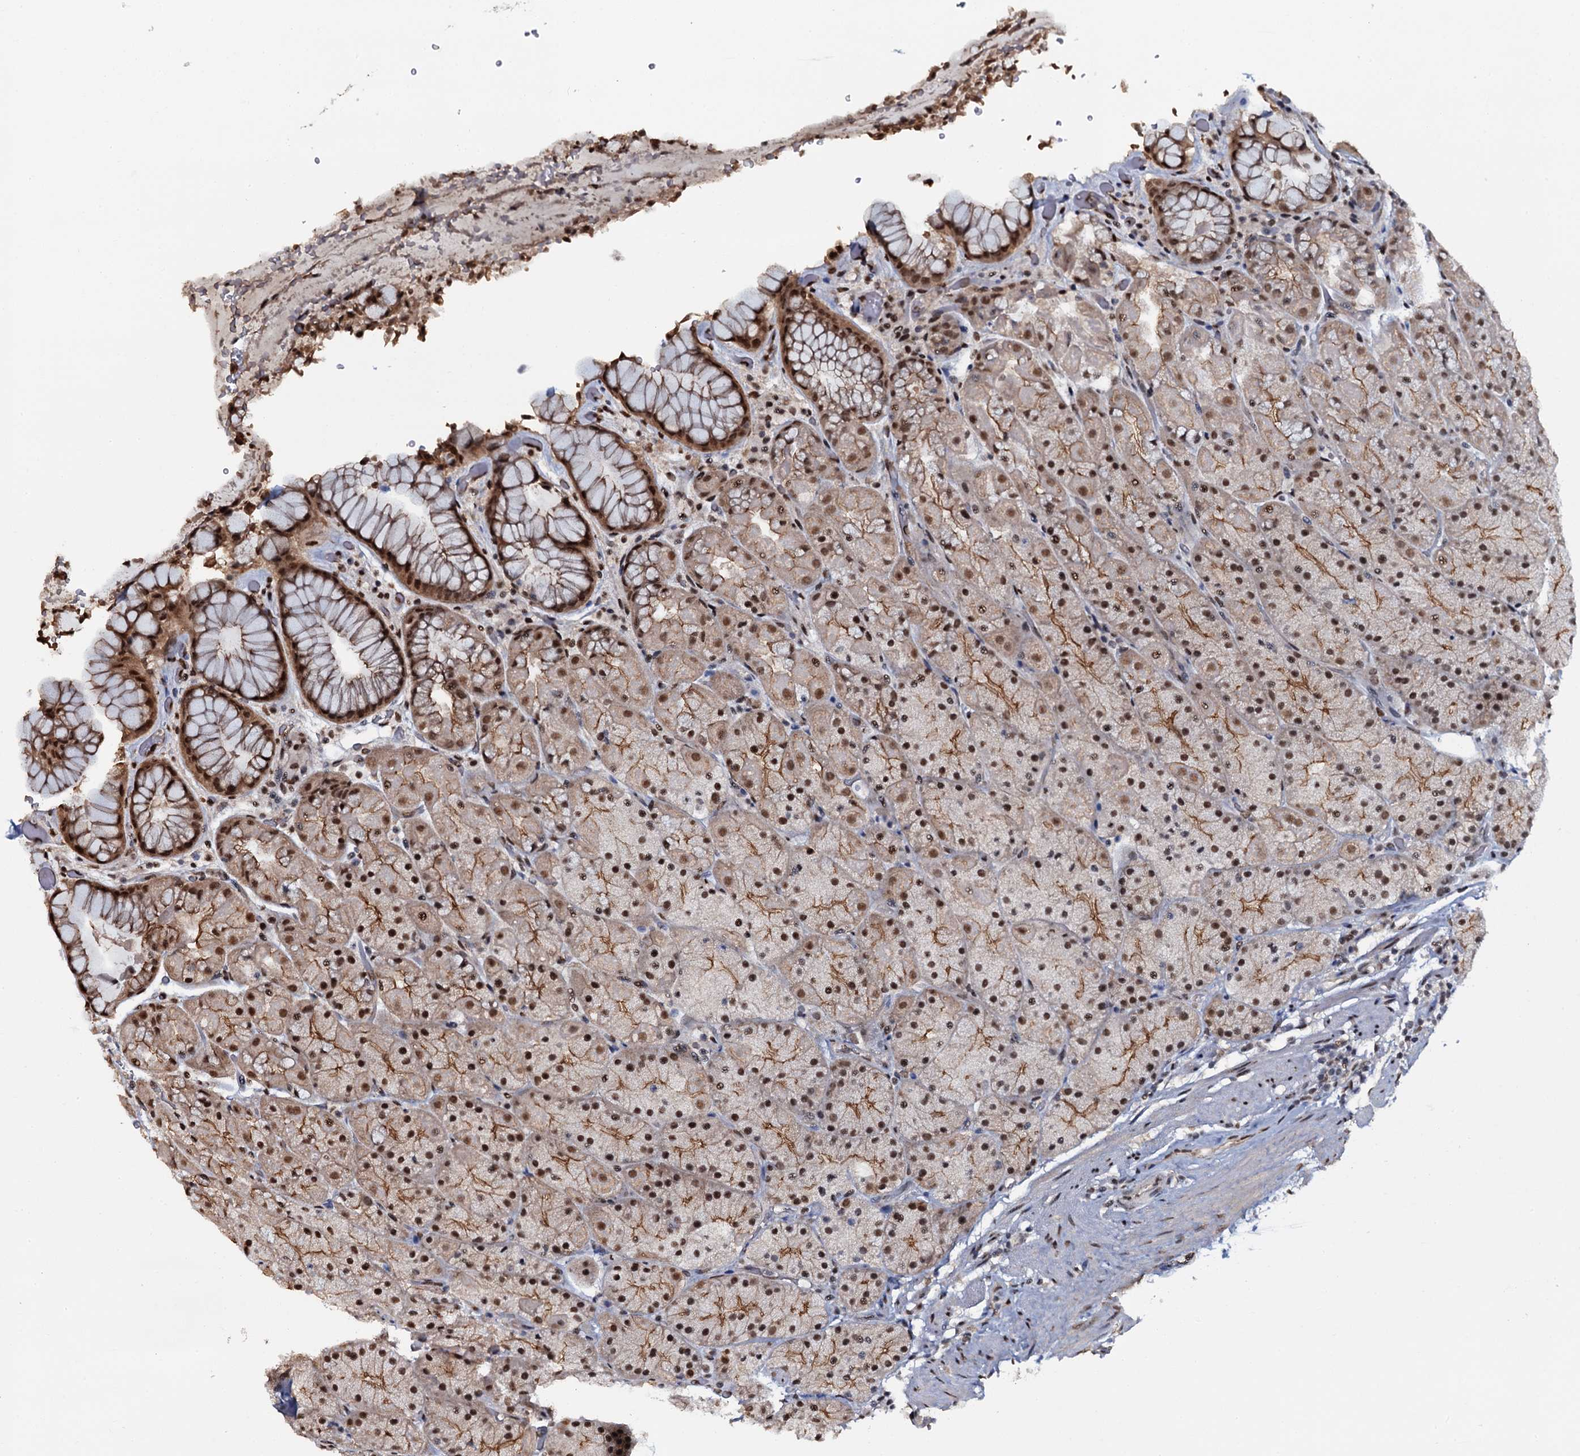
{"staining": {"intensity": "moderate", "quantity": ">75%", "location": "cytoplasmic/membranous,nuclear"}, "tissue": "stomach", "cell_type": "Glandular cells", "image_type": "normal", "snomed": [{"axis": "morphology", "description": "Normal tissue, NOS"}, {"axis": "topography", "description": "Stomach, upper"}, {"axis": "topography", "description": "Stomach, lower"}], "caption": "The micrograph displays a brown stain indicating the presence of a protein in the cytoplasmic/membranous,nuclear of glandular cells in stomach.", "gene": "SH2D4B", "patient": {"sex": "male", "age": 67}}